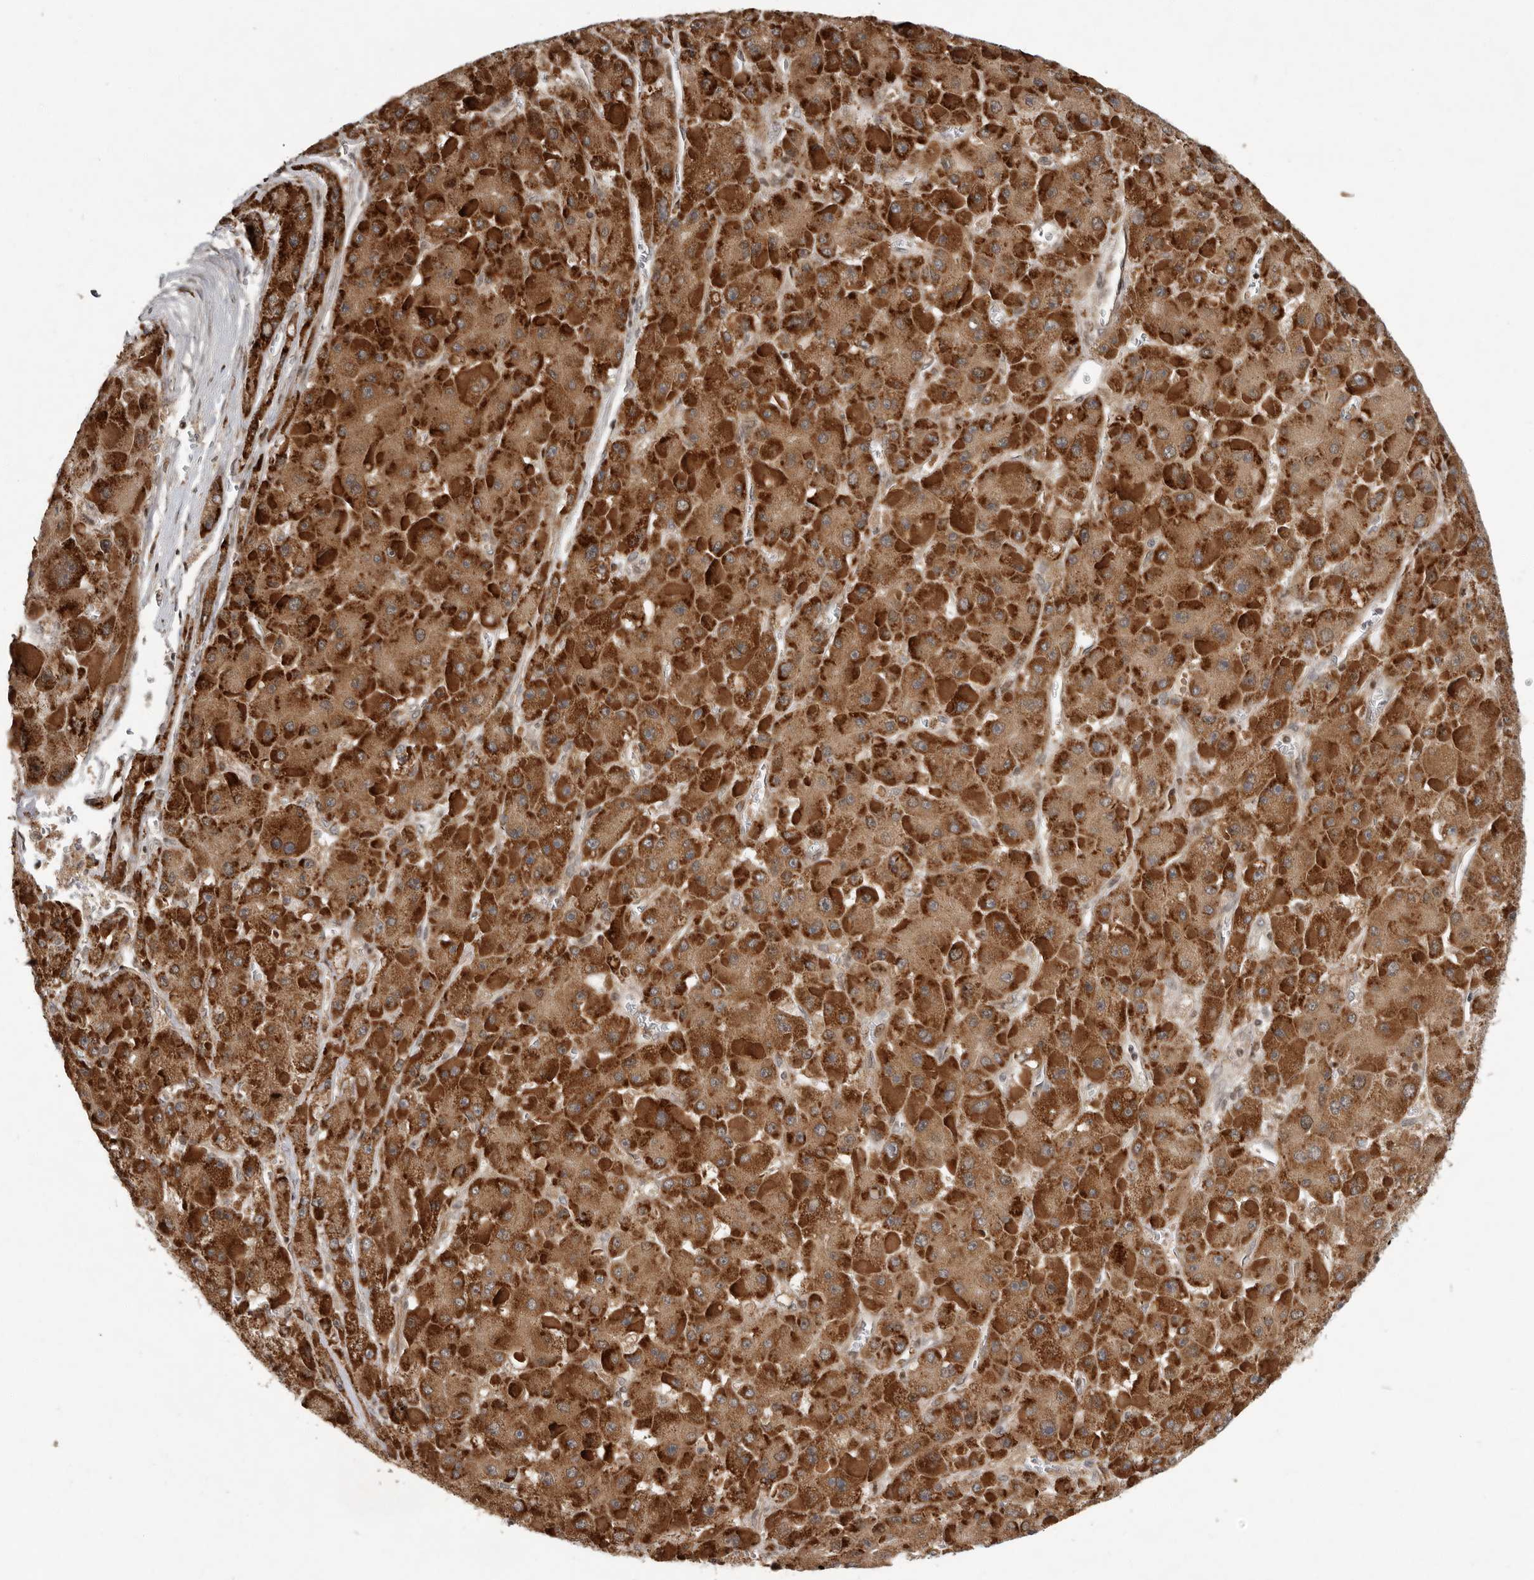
{"staining": {"intensity": "strong", "quantity": ">75%", "location": "cytoplasmic/membranous"}, "tissue": "liver cancer", "cell_type": "Tumor cells", "image_type": "cancer", "snomed": [{"axis": "morphology", "description": "Carcinoma, Hepatocellular, NOS"}, {"axis": "topography", "description": "Liver"}], "caption": "This micrograph exhibits immunohistochemistry (IHC) staining of human liver hepatocellular carcinoma, with high strong cytoplasmic/membranous expression in approximately >75% of tumor cells.", "gene": "RABIF", "patient": {"sex": "female", "age": 73}}